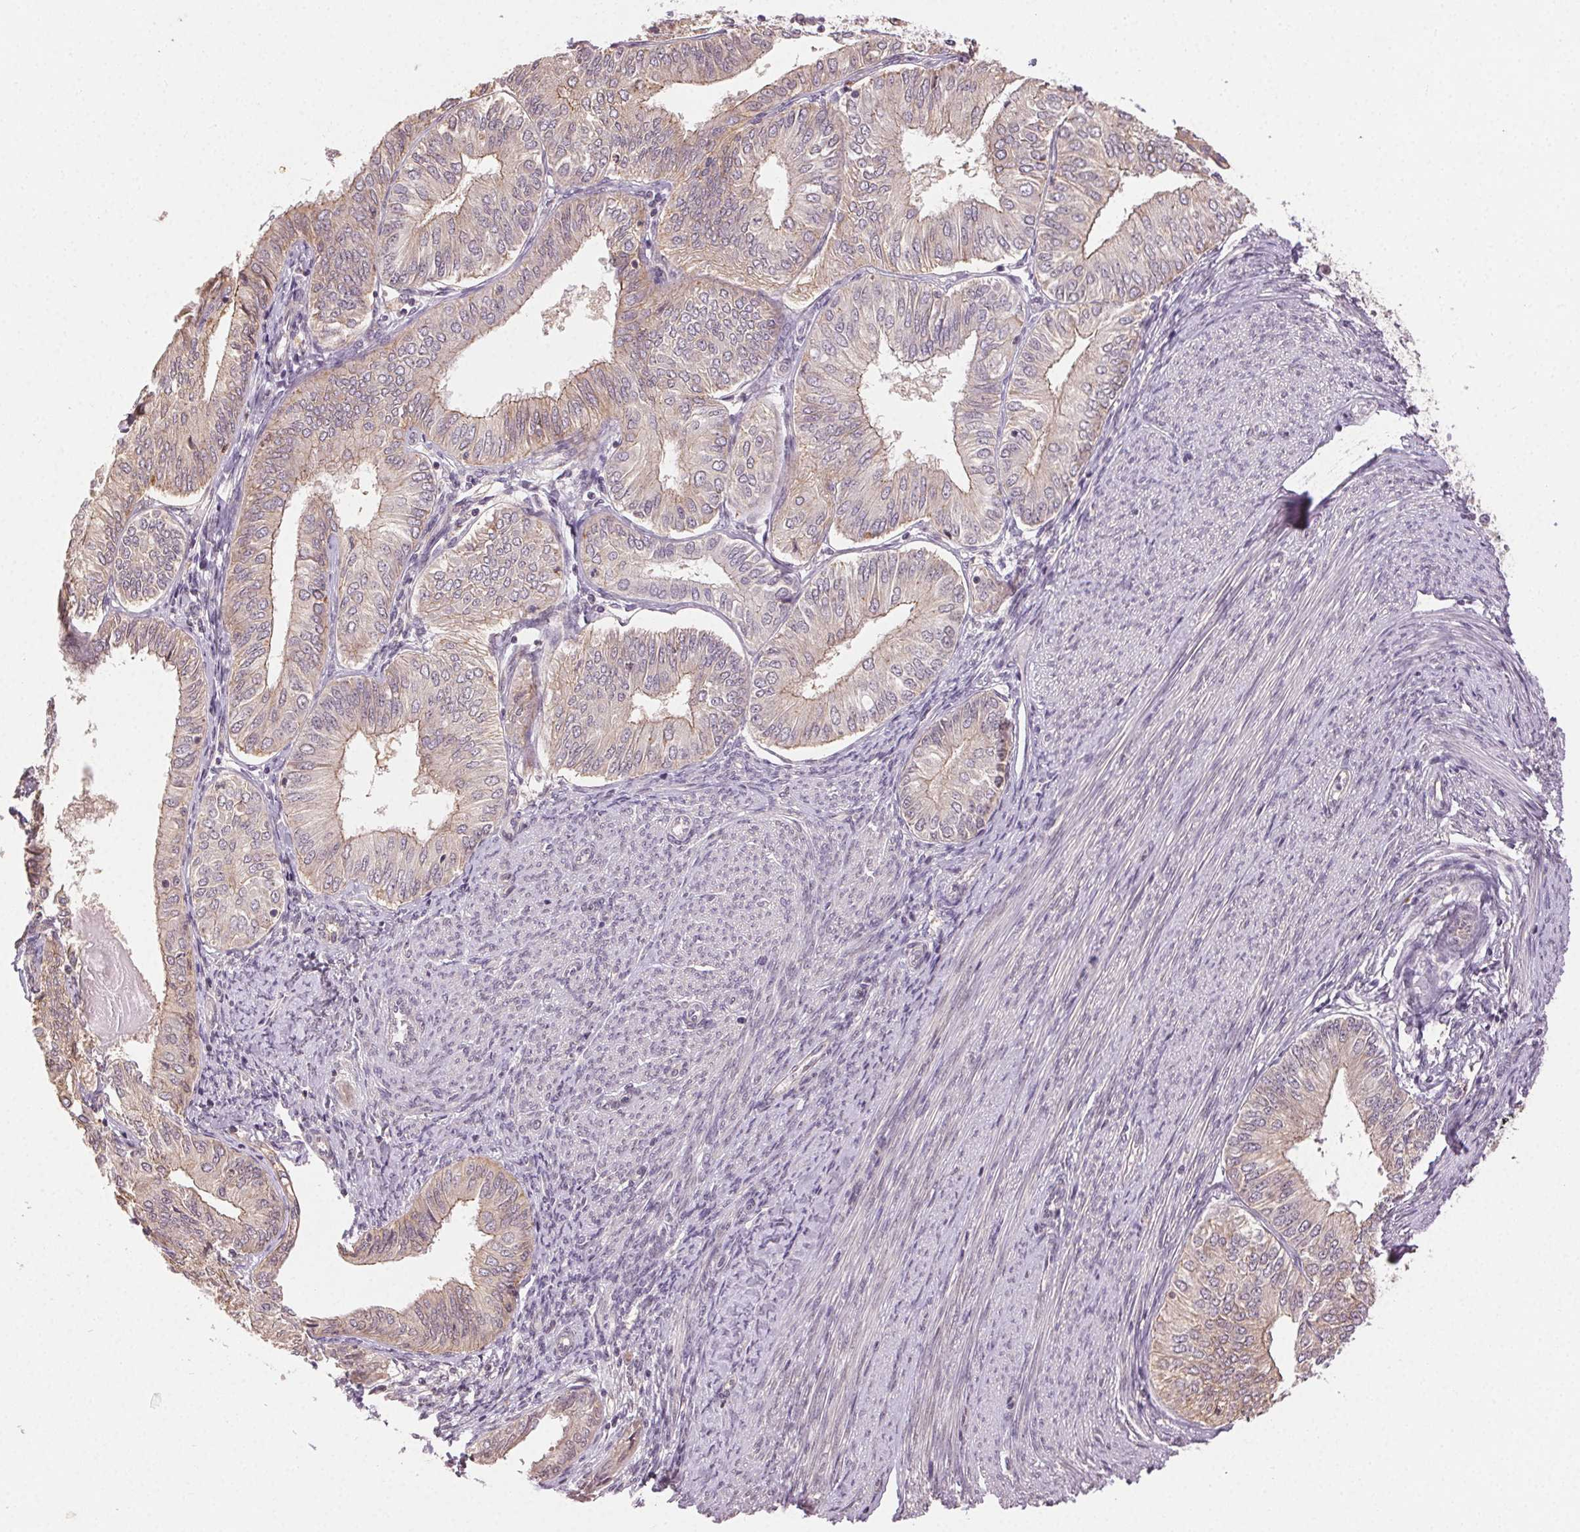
{"staining": {"intensity": "weak", "quantity": "<25%", "location": "cytoplasmic/membranous"}, "tissue": "endometrial cancer", "cell_type": "Tumor cells", "image_type": "cancer", "snomed": [{"axis": "morphology", "description": "Adenocarcinoma, NOS"}, {"axis": "topography", "description": "Endometrium"}], "caption": "High magnification brightfield microscopy of endometrial cancer (adenocarcinoma) stained with DAB (brown) and counterstained with hematoxylin (blue): tumor cells show no significant staining. (Stains: DAB (3,3'-diaminobenzidine) immunohistochemistry with hematoxylin counter stain, Microscopy: brightfield microscopy at high magnification).", "gene": "ATP1B3", "patient": {"sex": "female", "age": 58}}